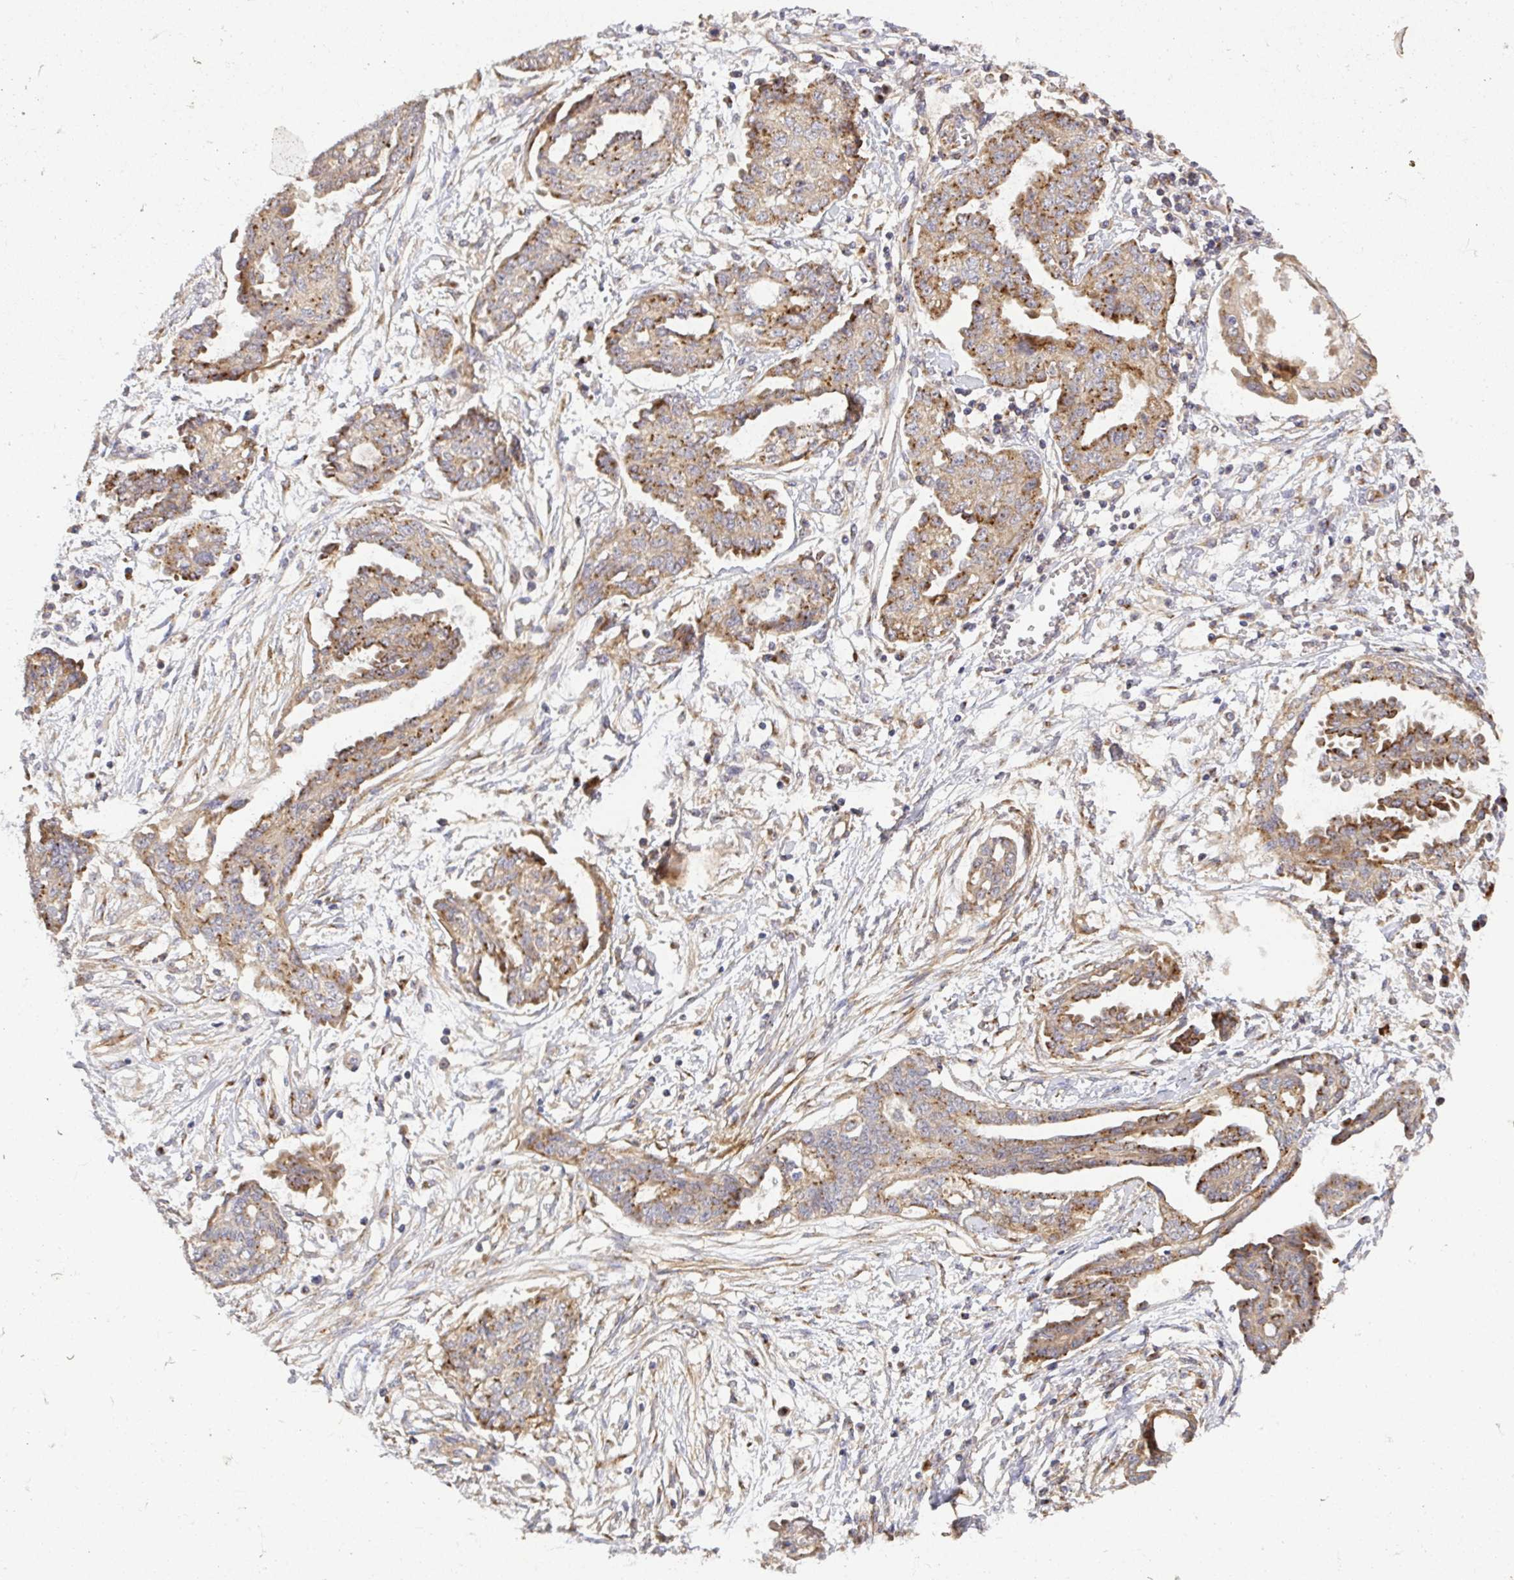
{"staining": {"intensity": "moderate", "quantity": ">75%", "location": "cytoplasmic/membranous"}, "tissue": "ovarian cancer", "cell_type": "Tumor cells", "image_type": "cancer", "snomed": [{"axis": "morphology", "description": "Cystadenocarcinoma, serous, NOS"}, {"axis": "topography", "description": "Ovary"}], "caption": "A photomicrograph showing moderate cytoplasmic/membranous positivity in approximately >75% of tumor cells in ovarian cancer, as visualized by brown immunohistochemical staining.", "gene": "TM9SF4", "patient": {"sex": "female", "age": 71}}